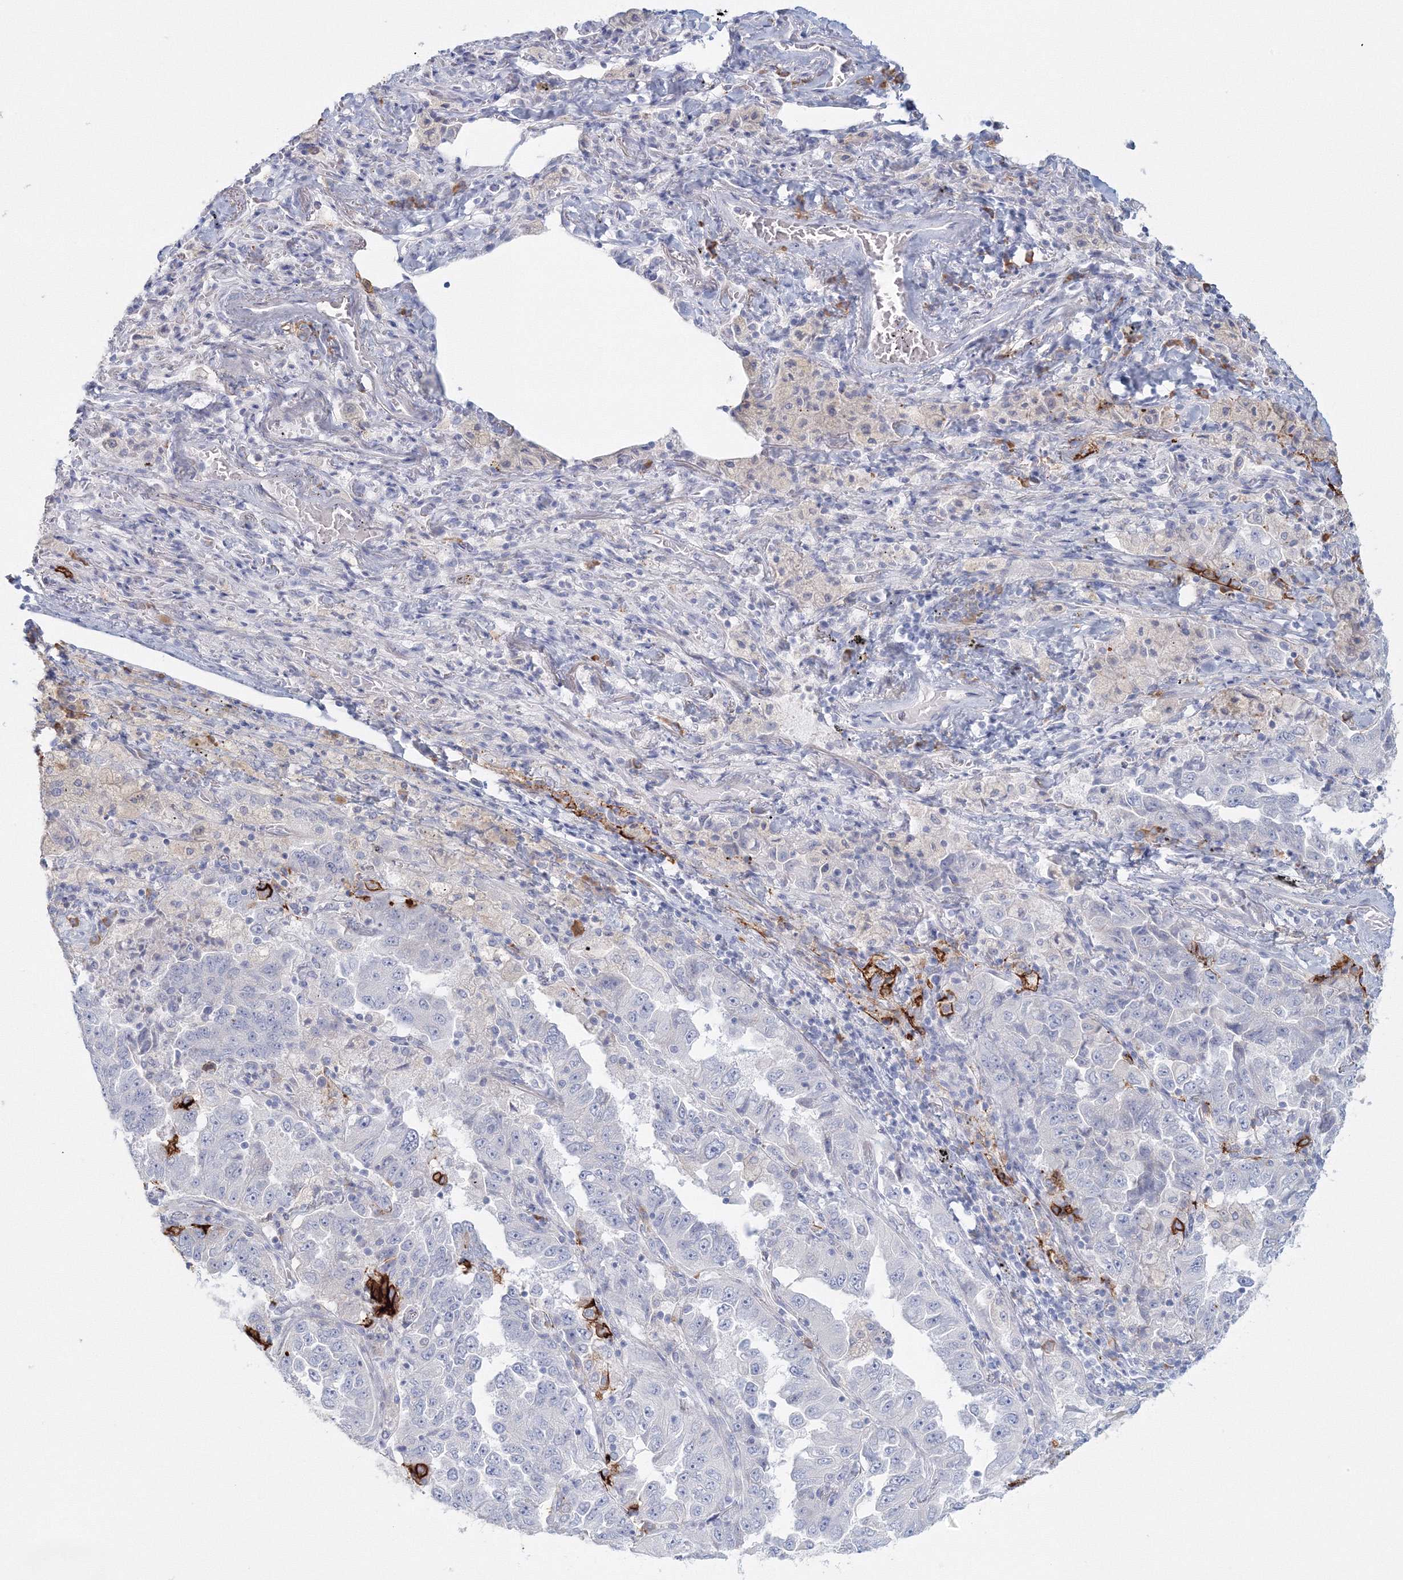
{"staining": {"intensity": "strong", "quantity": "<25%", "location": "cytoplasmic/membranous"}, "tissue": "lung cancer", "cell_type": "Tumor cells", "image_type": "cancer", "snomed": [{"axis": "morphology", "description": "Adenocarcinoma, NOS"}, {"axis": "topography", "description": "Lung"}], "caption": "Tumor cells demonstrate strong cytoplasmic/membranous positivity in about <25% of cells in lung cancer (adenocarcinoma). (Brightfield microscopy of DAB IHC at high magnification).", "gene": "VSIG1", "patient": {"sex": "female", "age": 51}}